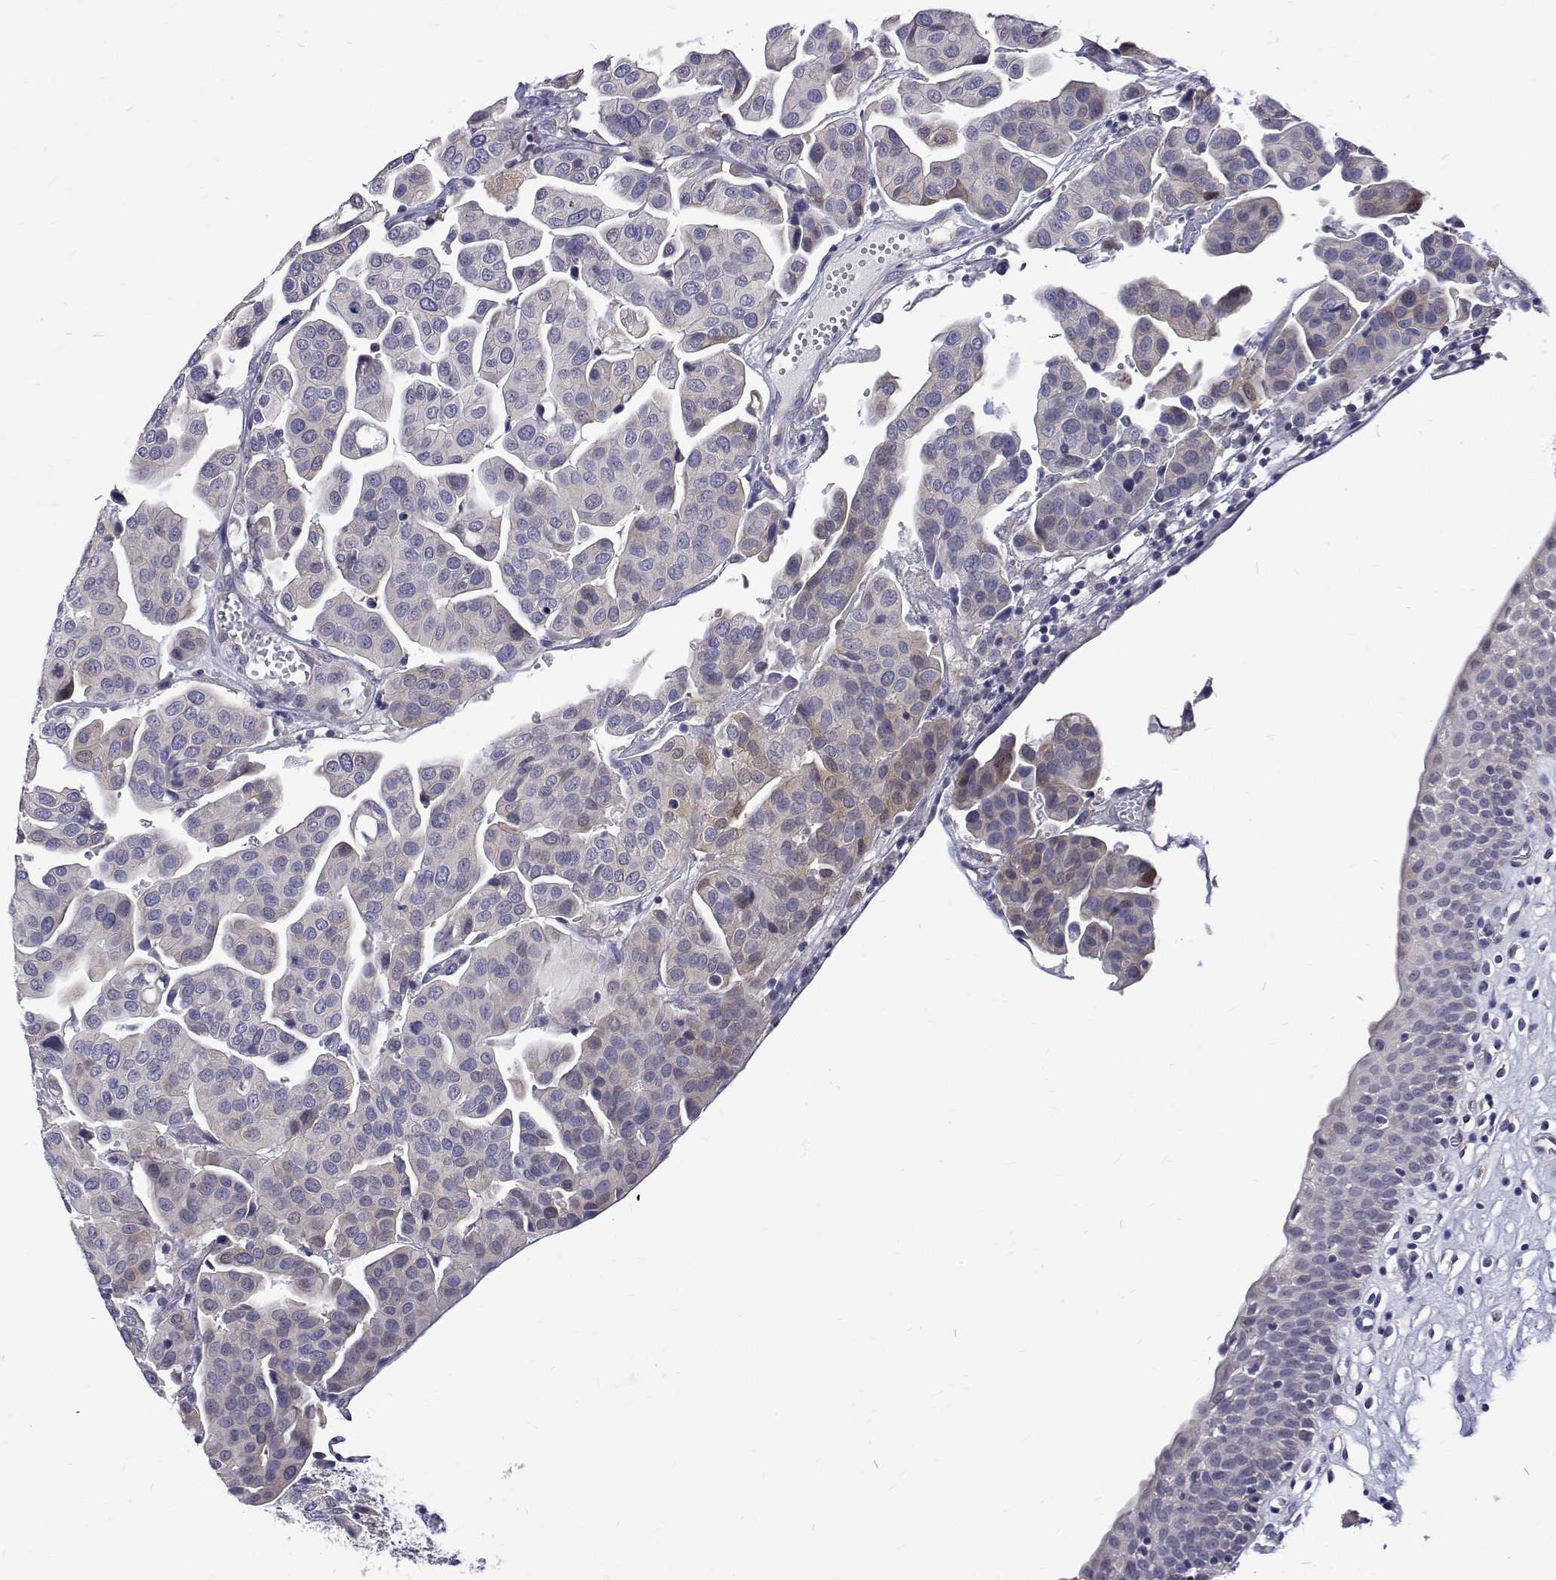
{"staining": {"intensity": "negative", "quantity": "none", "location": "none"}, "tissue": "renal cancer", "cell_type": "Tumor cells", "image_type": "cancer", "snomed": [{"axis": "morphology", "description": "Adenocarcinoma, NOS"}, {"axis": "topography", "description": "Urinary bladder"}], "caption": "Tumor cells show no significant protein positivity in renal adenocarcinoma.", "gene": "PADI1", "patient": {"sex": "male", "age": 61}}